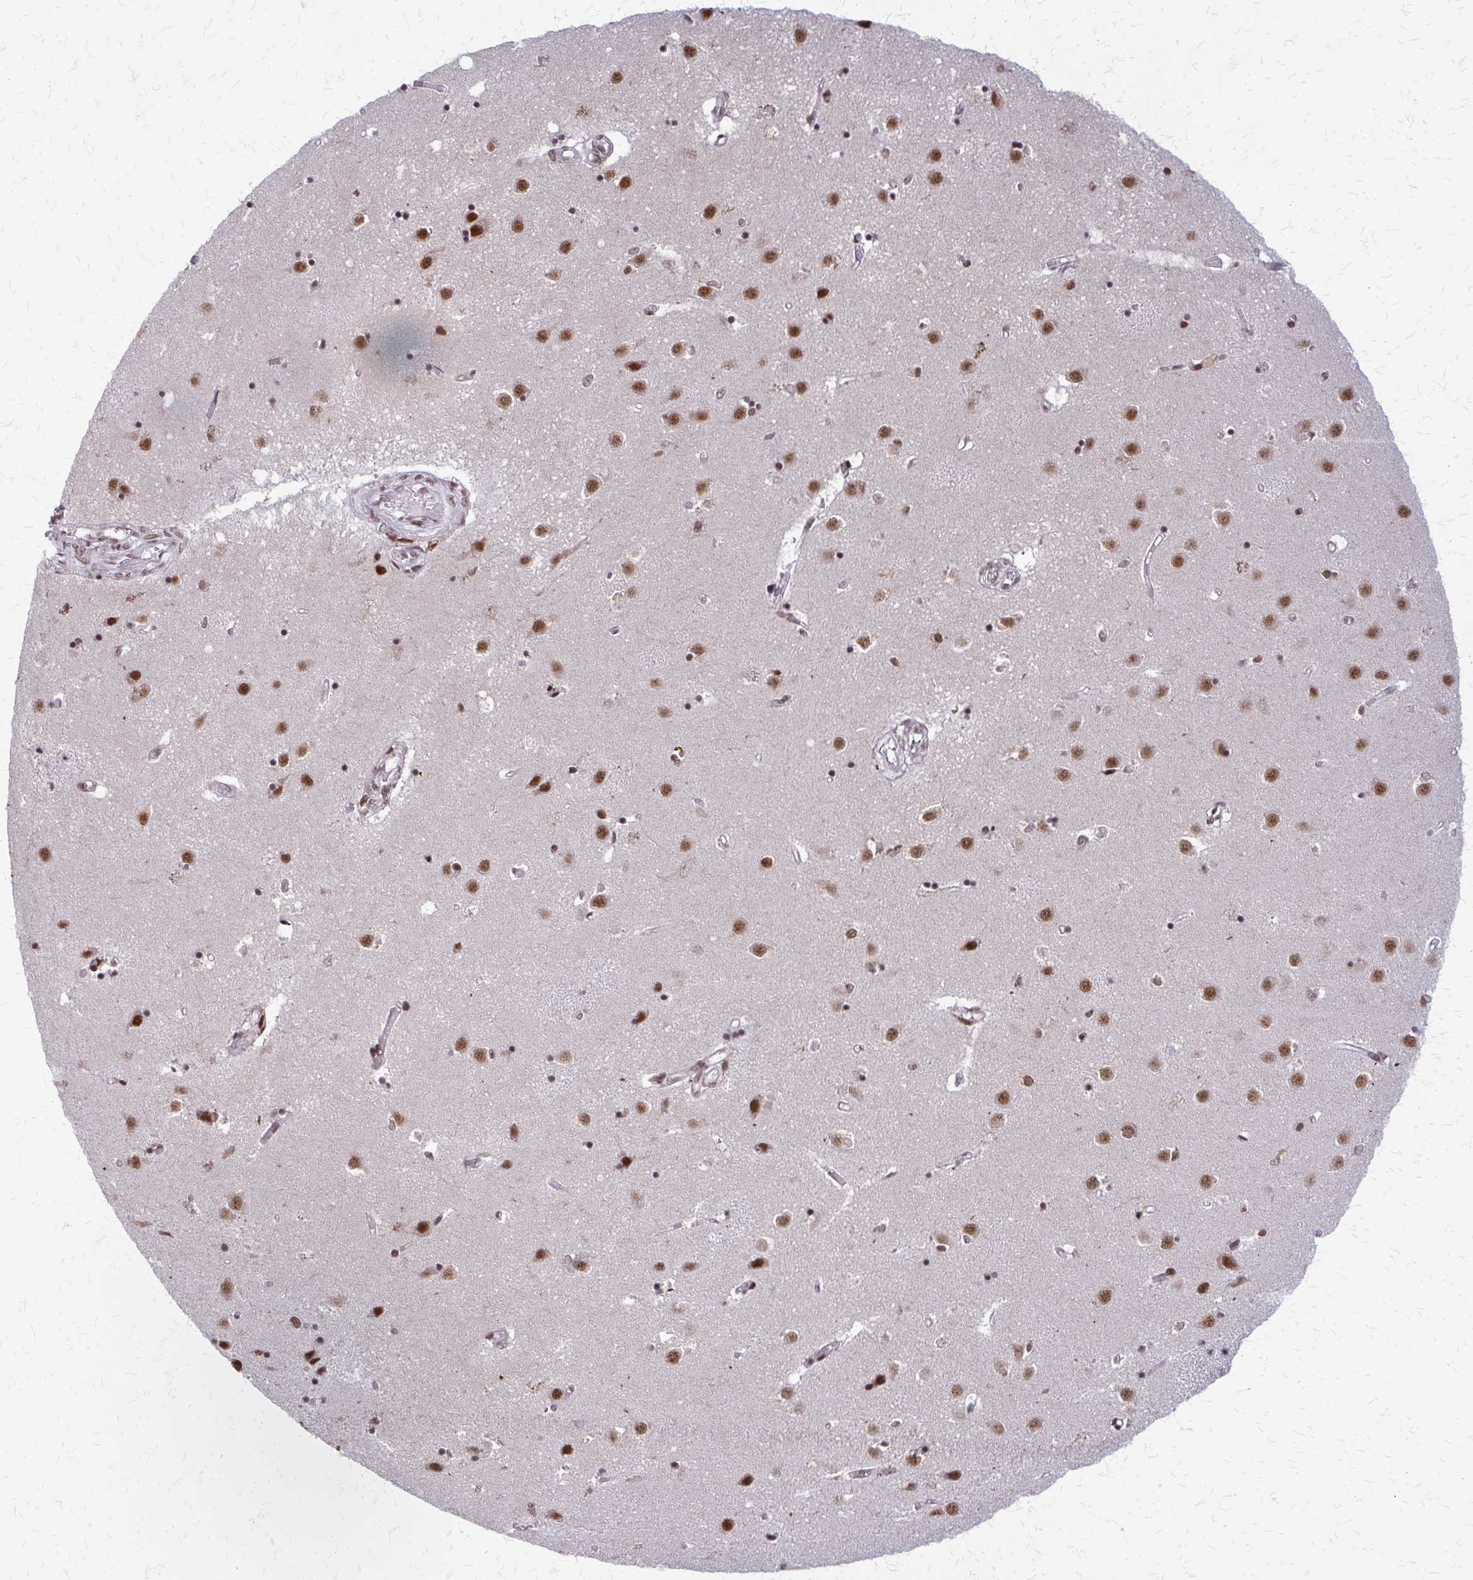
{"staining": {"intensity": "moderate", "quantity": ">75%", "location": "nuclear"}, "tissue": "caudate", "cell_type": "Glial cells", "image_type": "normal", "snomed": [{"axis": "morphology", "description": "Normal tissue, NOS"}, {"axis": "topography", "description": "Lateral ventricle wall"}], "caption": "This histopathology image reveals immunohistochemistry (IHC) staining of unremarkable caudate, with medium moderate nuclear staining in approximately >75% of glial cells.", "gene": "HDAC3", "patient": {"sex": "male", "age": 54}}